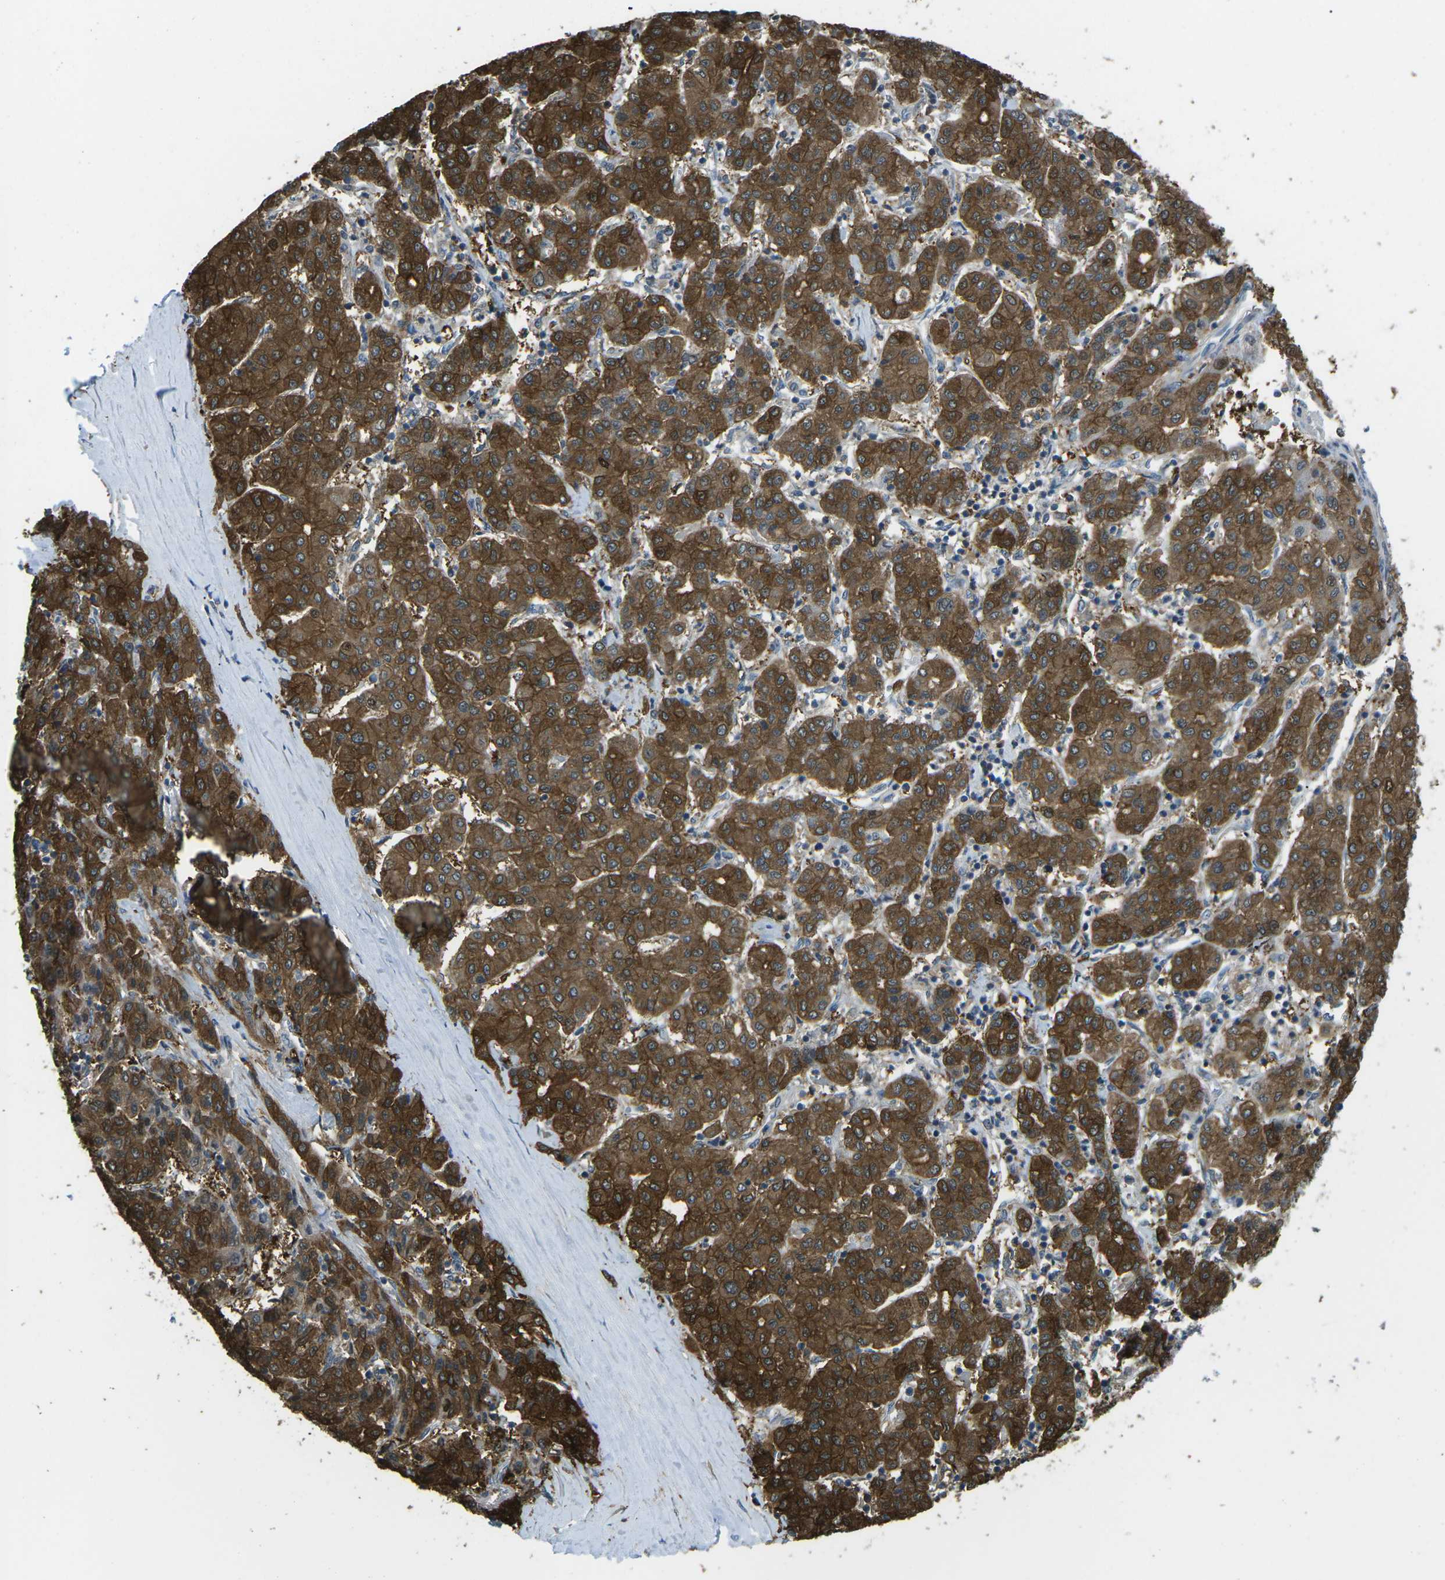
{"staining": {"intensity": "moderate", "quantity": ">75%", "location": "cytoplasmic/membranous"}, "tissue": "liver cancer", "cell_type": "Tumor cells", "image_type": "cancer", "snomed": [{"axis": "morphology", "description": "Carcinoma, Hepatocellular, NOS"}, {"axis": "topography", "description": "Liver"}], "caption": "Approximately >75% of tumor cells in liver hepatocellular carcinoma exhibit moderate cytoplasmic/membranous protein expression as visualized by brown immunohistochemical staining.", "gene": "PIEZO2", "patient": {"sex": "male", "age": 65}}